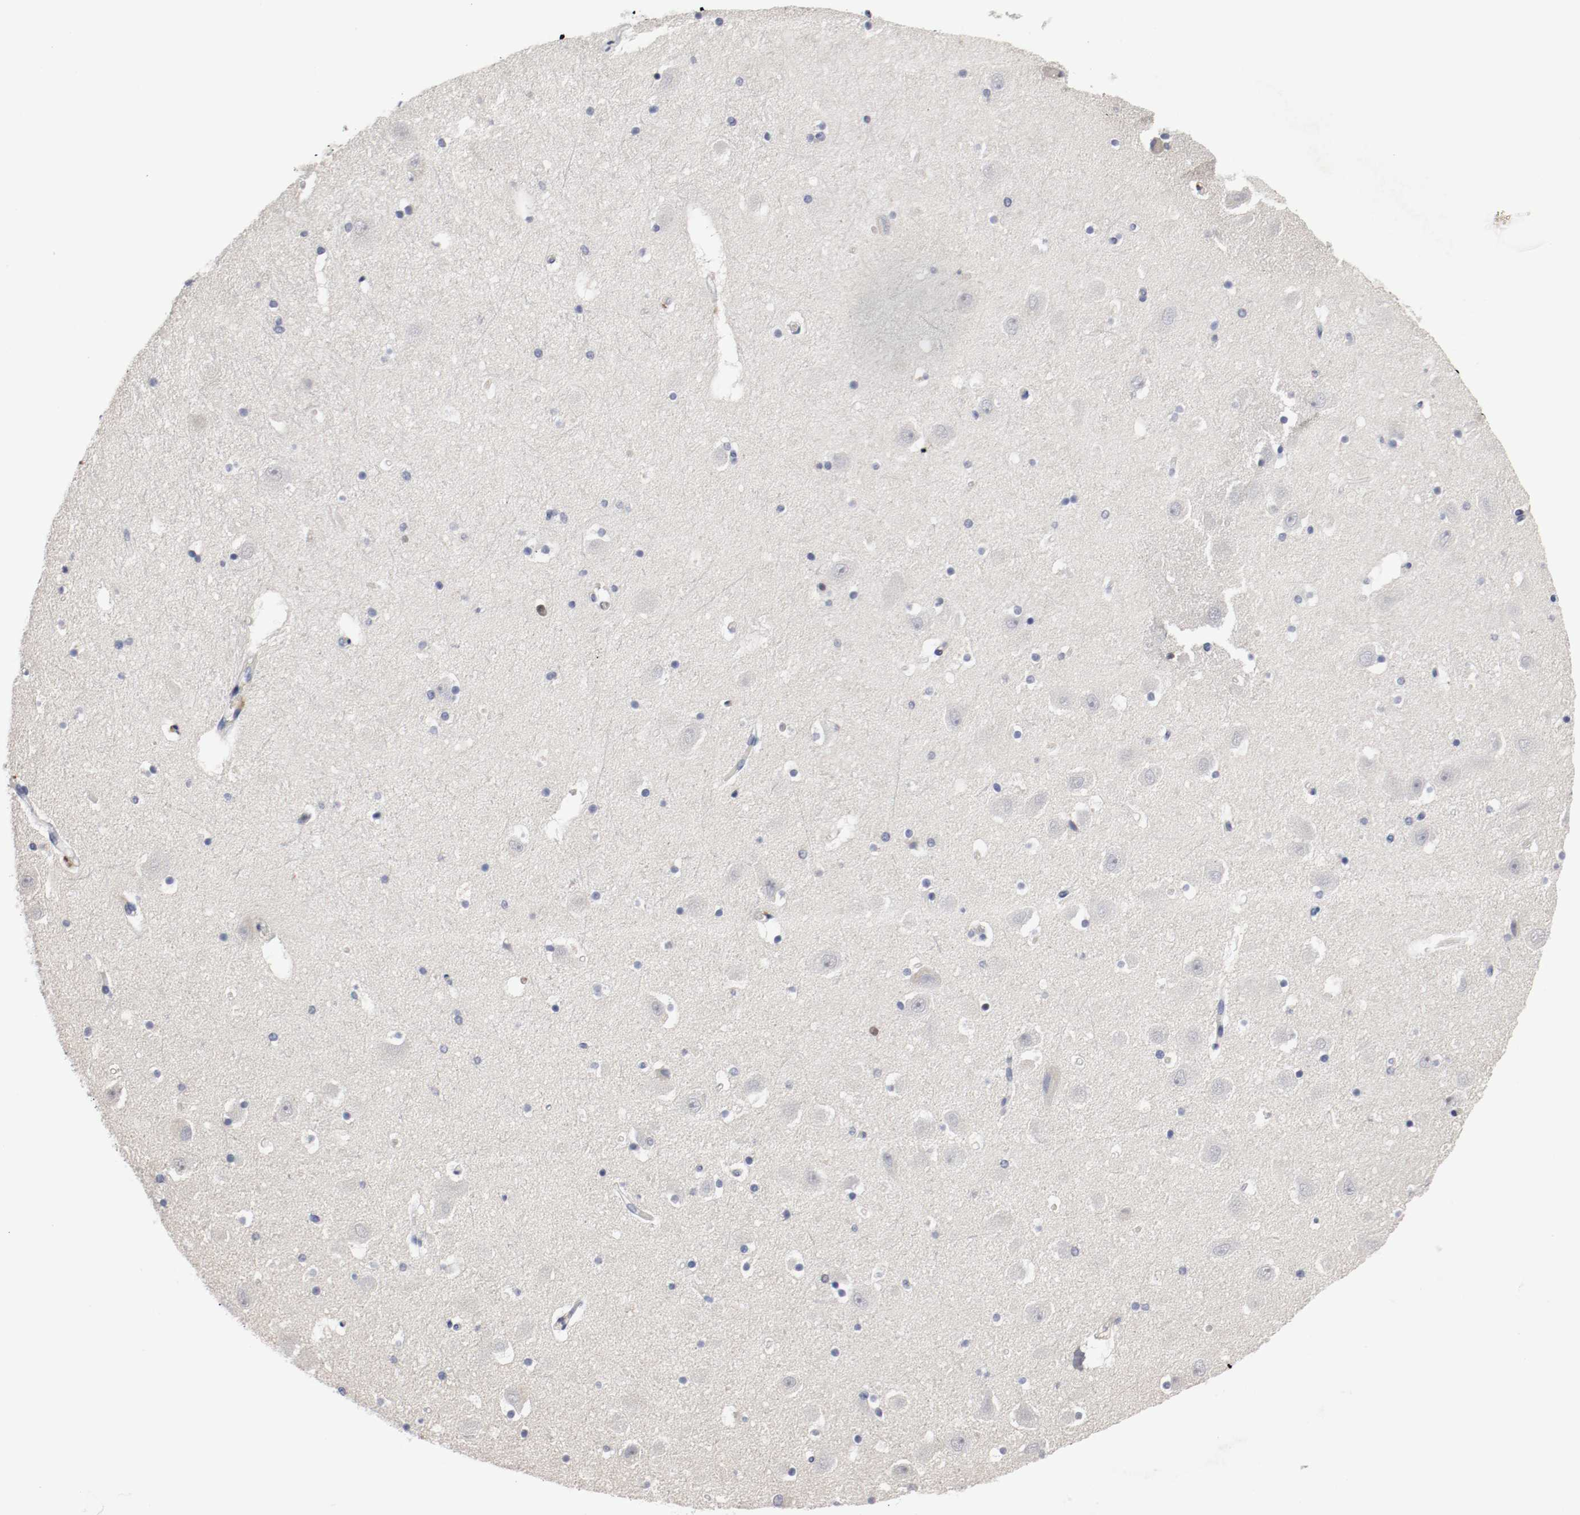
{"staining": {"intensity": "negative", "quantity": "none", "location": "none"}, "tissue": "hippocampus", "cell_type": "Glial cells", "image_type": "normal", "snomed": [{"axis": "morphology", "description": "Normal tissue, NOS"}, {"axis": "topography", "description": "Hippocampus"}], "caption": "High magnification brightfield microscopy of unremarkable hippocampus stained with DAB (3,3'-diaminobenzidine) (brown) and counterstained with hematoxylin (blue): glial cells show no significant expression.", "gene": "MCM6", "patient": {"sex": "male", "age": 45}}